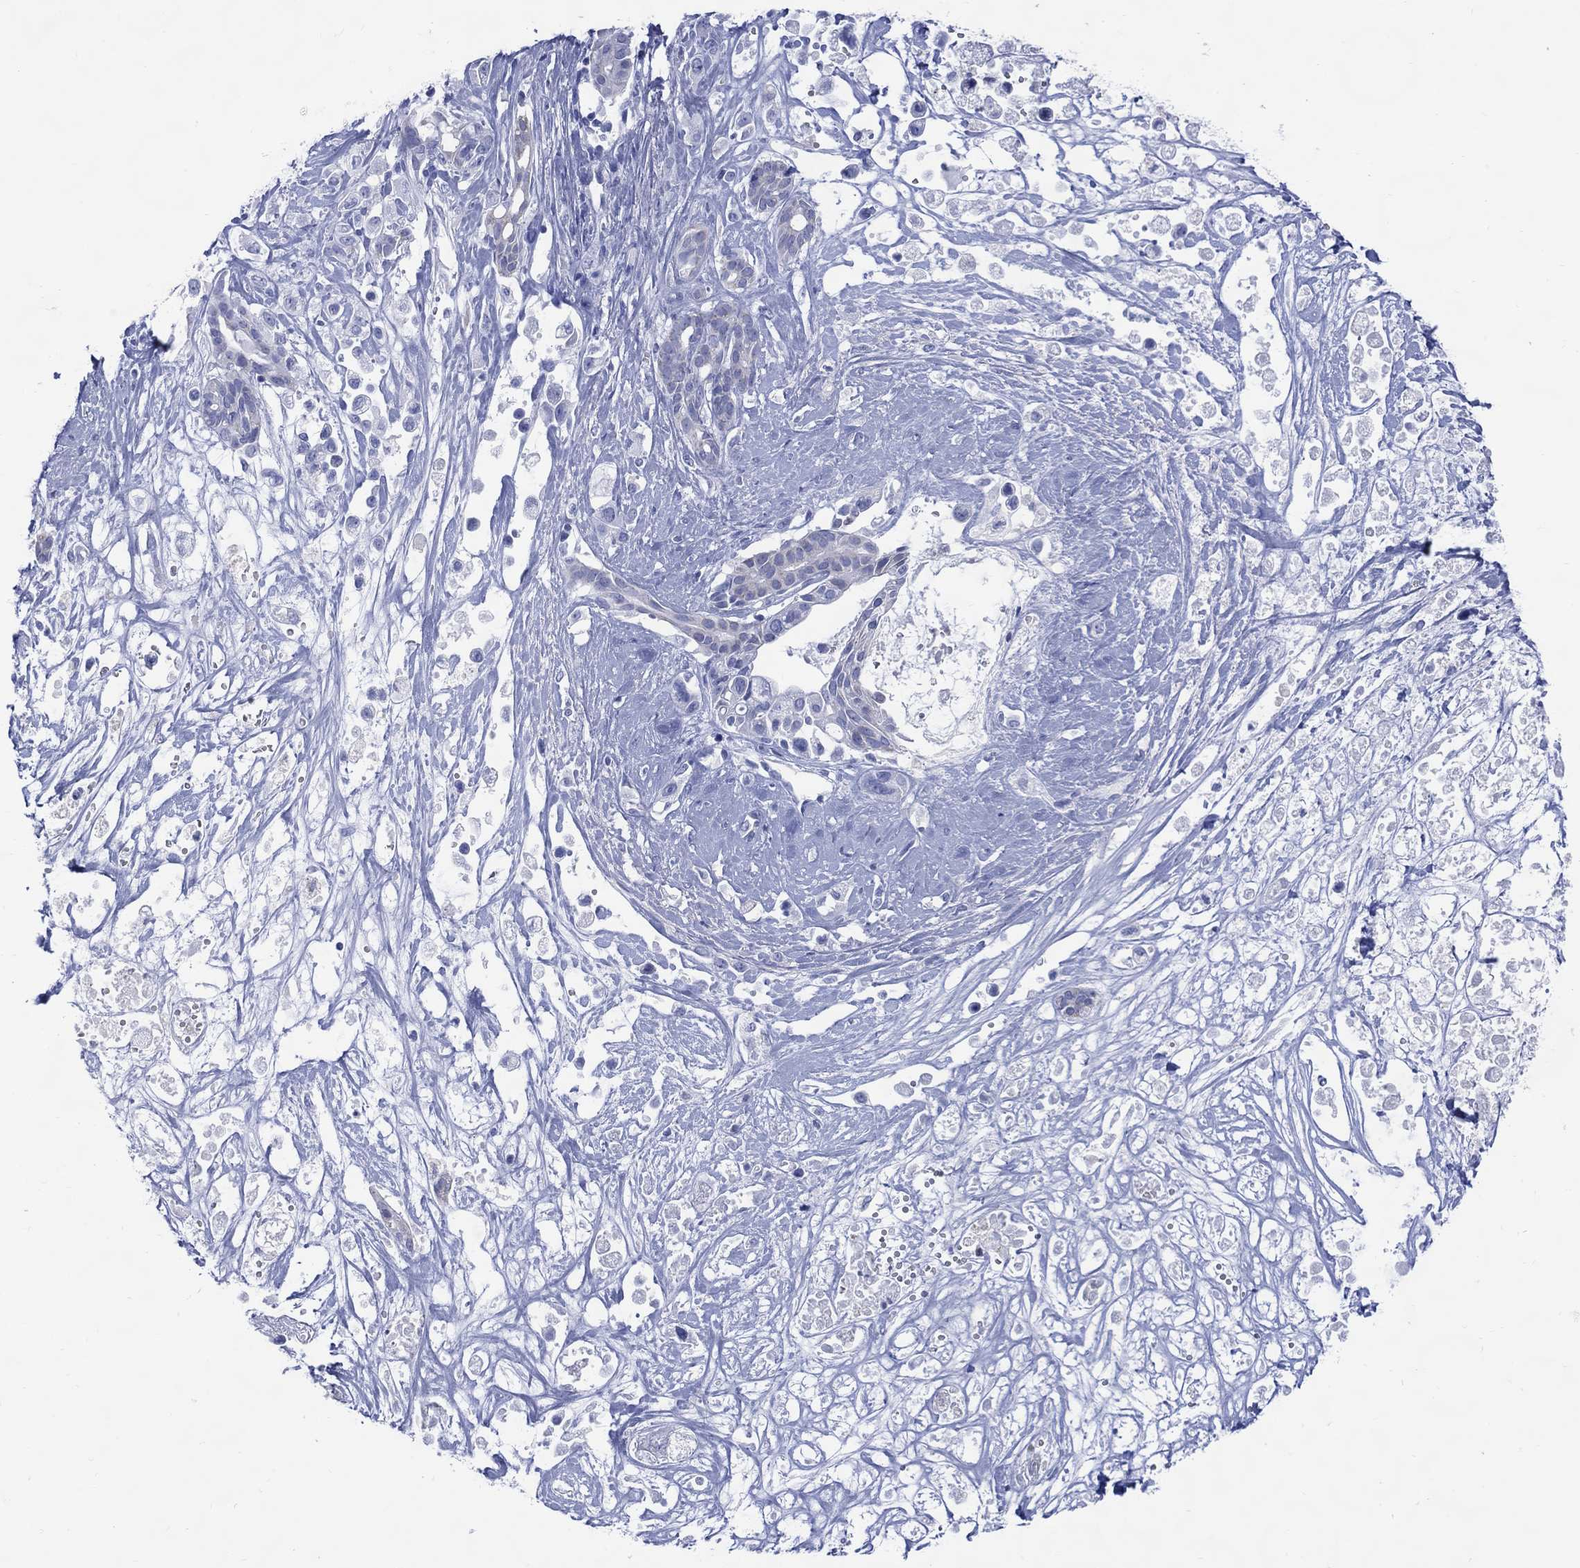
{"staining": {"intensity": "negative", "quantity": "none", "location": "none"}, "tissue": "pancreatic cancer", "cell_type": "Tumor cells", "image_type": "cancer", "snomed": [{"axis": "morphology", "description": "Adenocarcinoma, NOS"}, {"axis": "topography", "description": "Pancreas"}], "caption": "The photomicrograph reveals no significant positivity in tumor cells of pancreatic cancer (adenocarcinoma).", "gene": "LRRD1", "patient": {"sex": "male", "age": 44}}